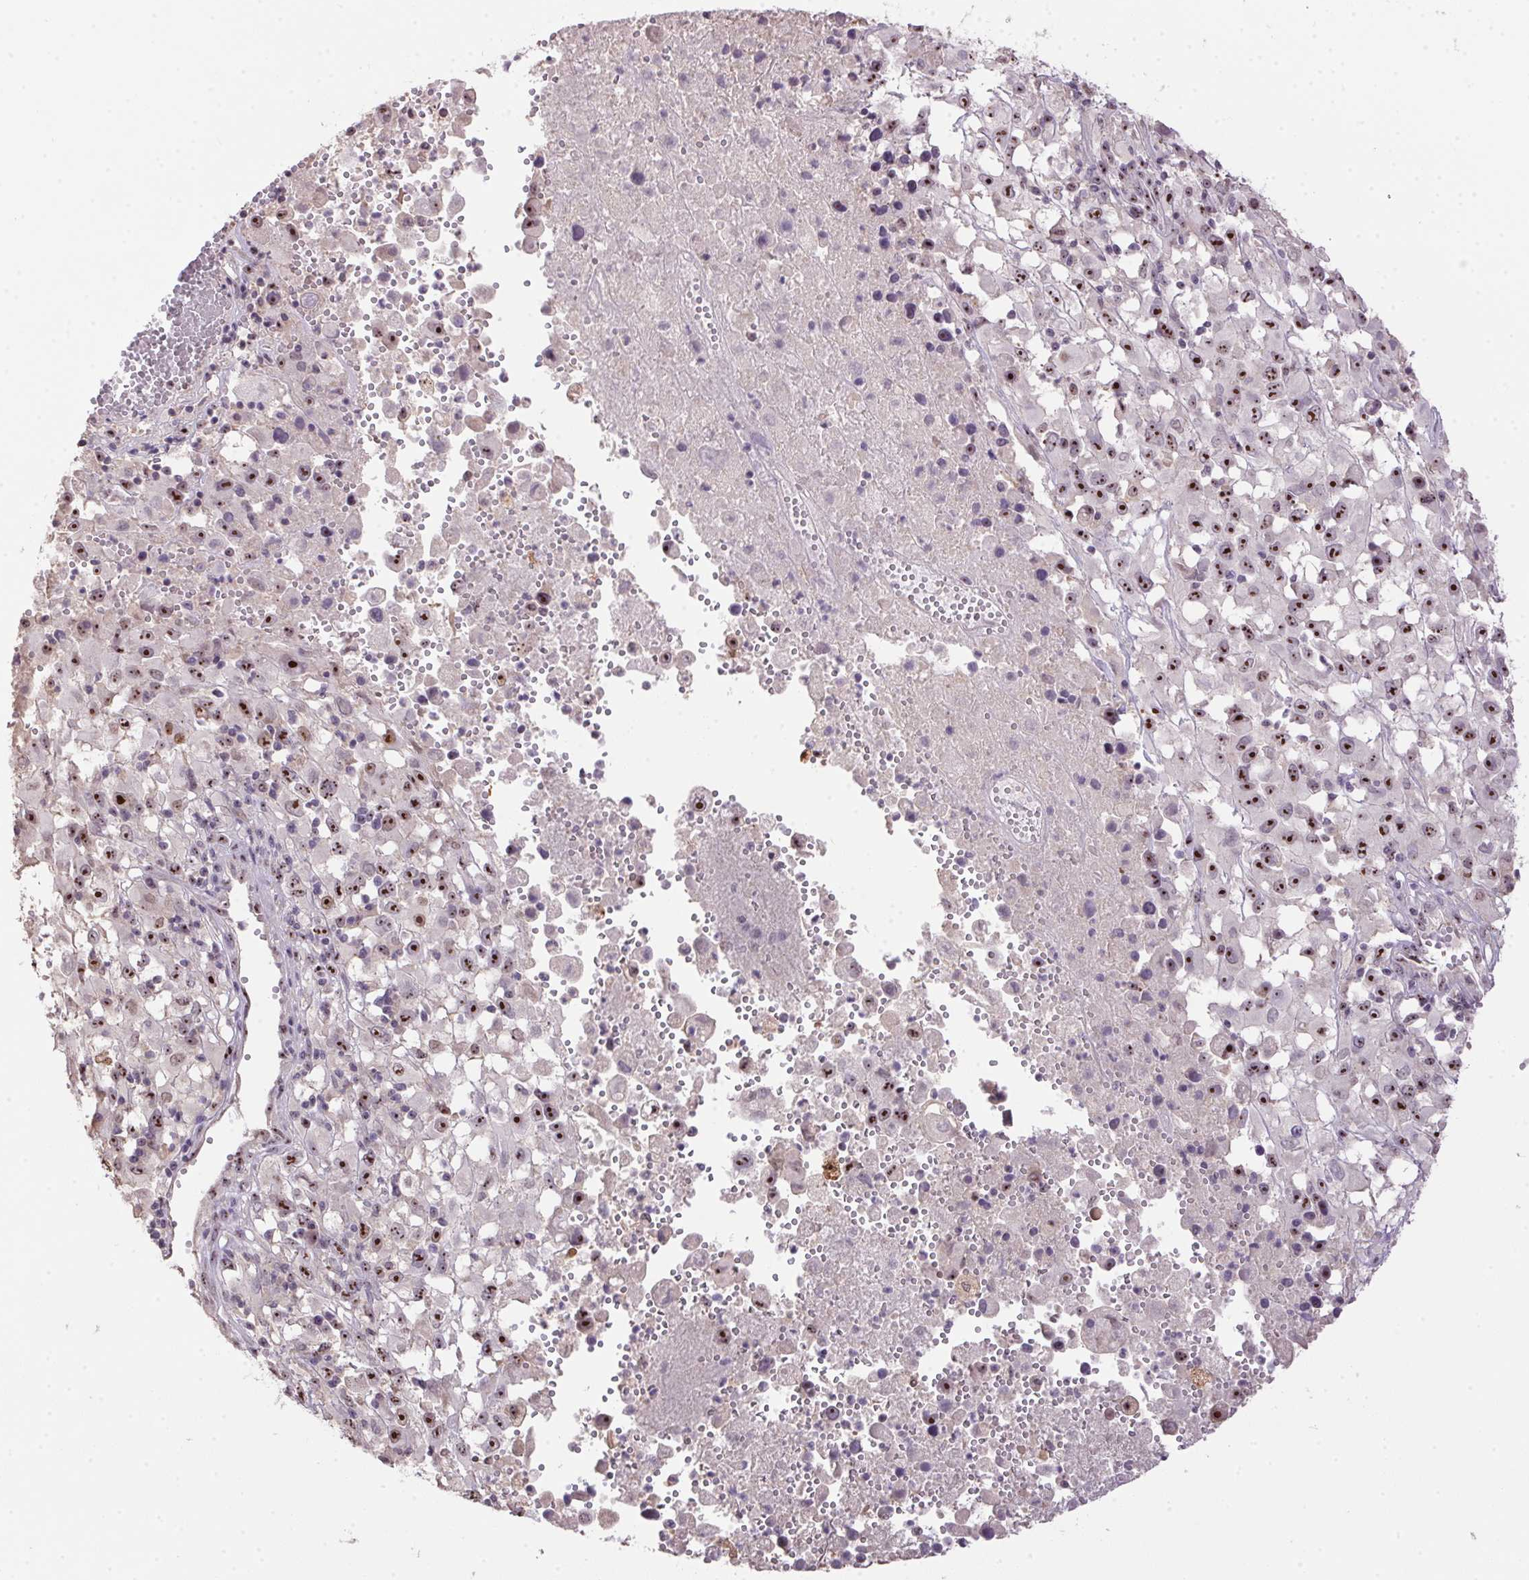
{"staining": {"intensity": "moderate", "quantity": ">75%", "location": "nuclear"}, "tissue": "melanoma", "cell_type": "Tumor cells", "image_type": "cancer", "snomed": [{"axis": "morphology", "description": "Malignant melanoma, Metastatic site"}, {"axis": "topography", "description": "Soft tissue"}], "caption": "Tumor cells display medium levels of moderate nuclear positivity in approximately >75% of cells in human melanoma.", "gene": "BATF2", "patient": {"sex": "male", "age": 50}}